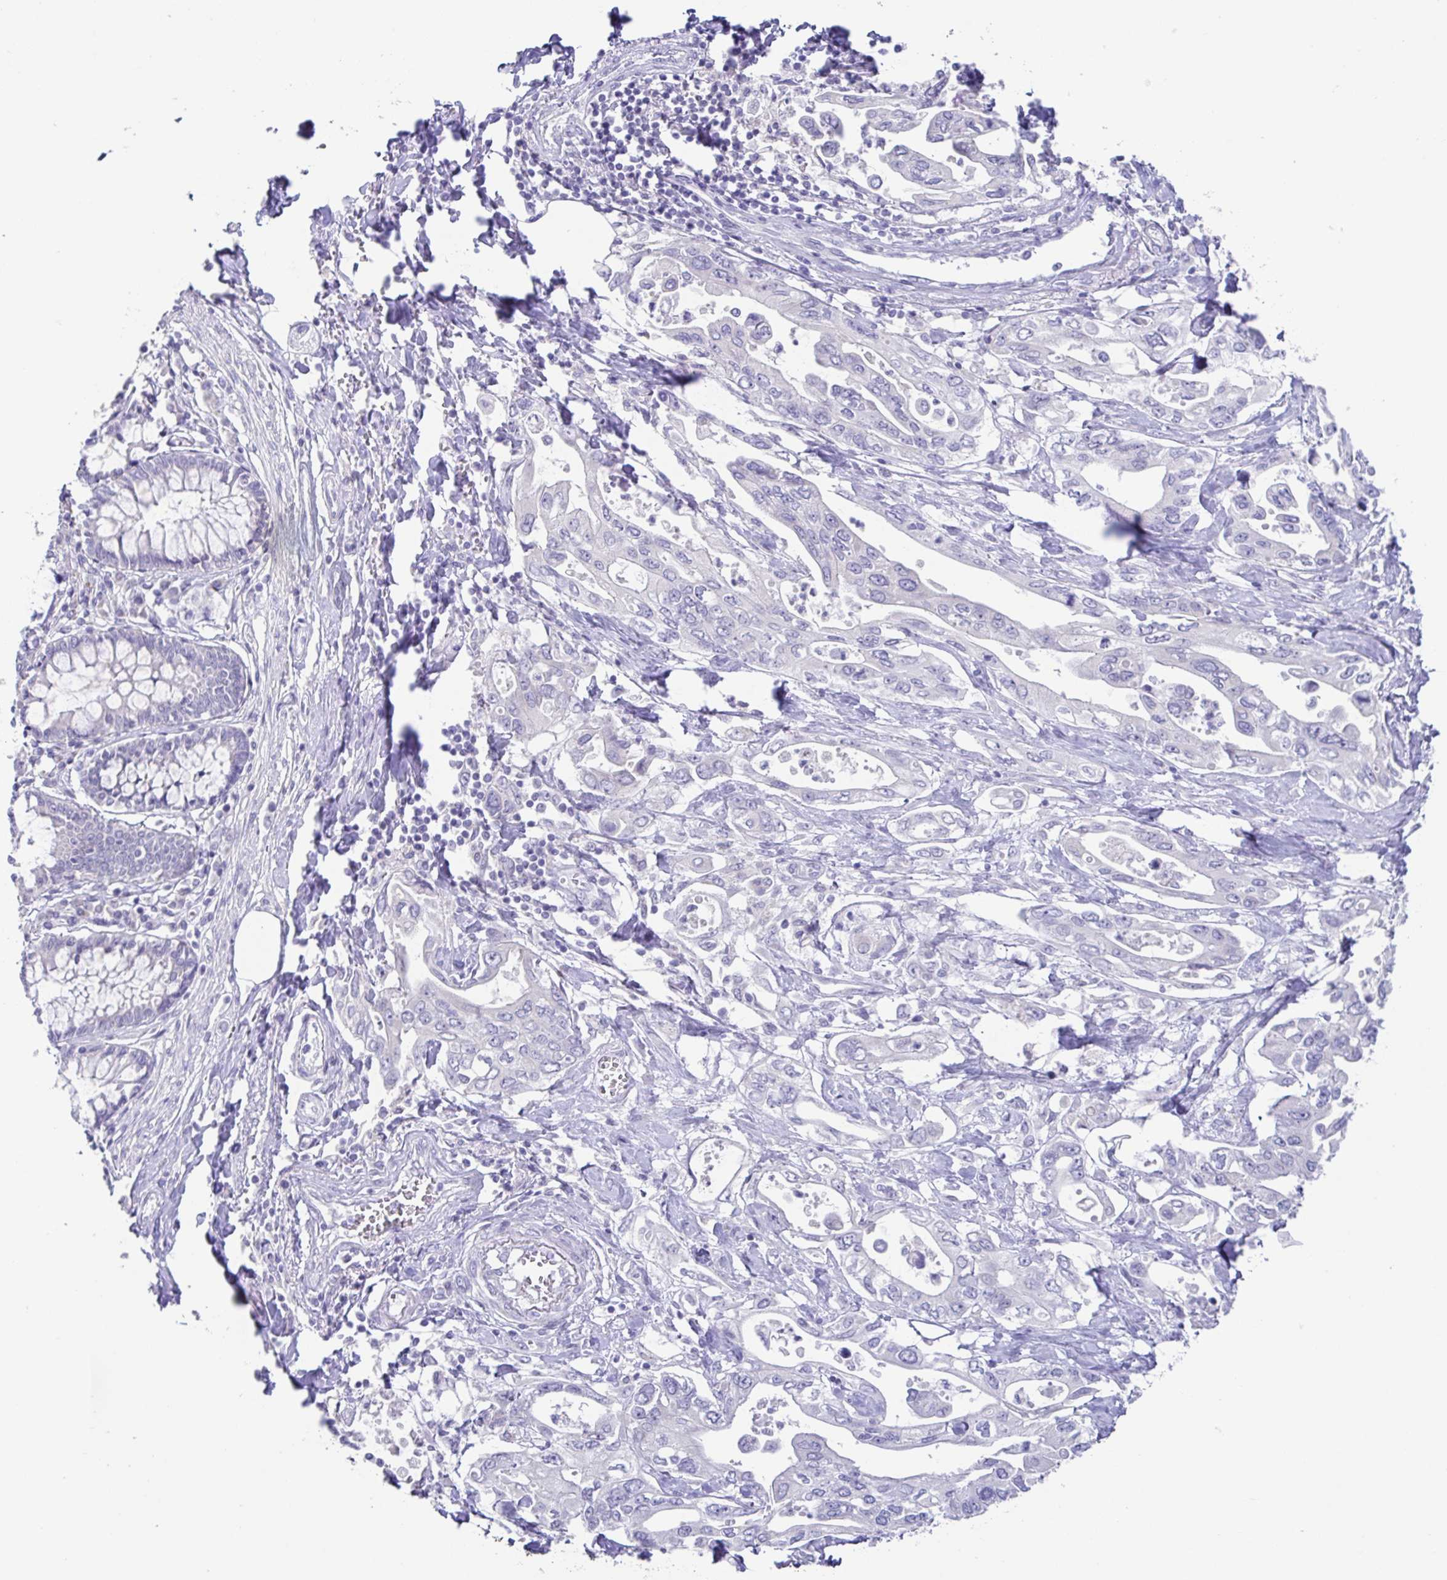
{"staining": {"intensity": "negative", "quantity": "none", "location": "none"}, "tissue": "pancreatic cancer", "cell_type": "Tumor cells", "image_type": "cancer", "snomed": [{"axis": "morphology", "description": "Adenocarcinoma, NOS"}, {"axis": "topography", "description": "Pancreas"}], "caption": "This histopathology image is of pancreatic adenocarcinoma stained with immunohistochemistry to label a protein in brown with the nuclei are counter-stained blue. There is no staining in tumor cells.", "gene": "RDH11", "patient": {"sex": "female", "age": 63}}